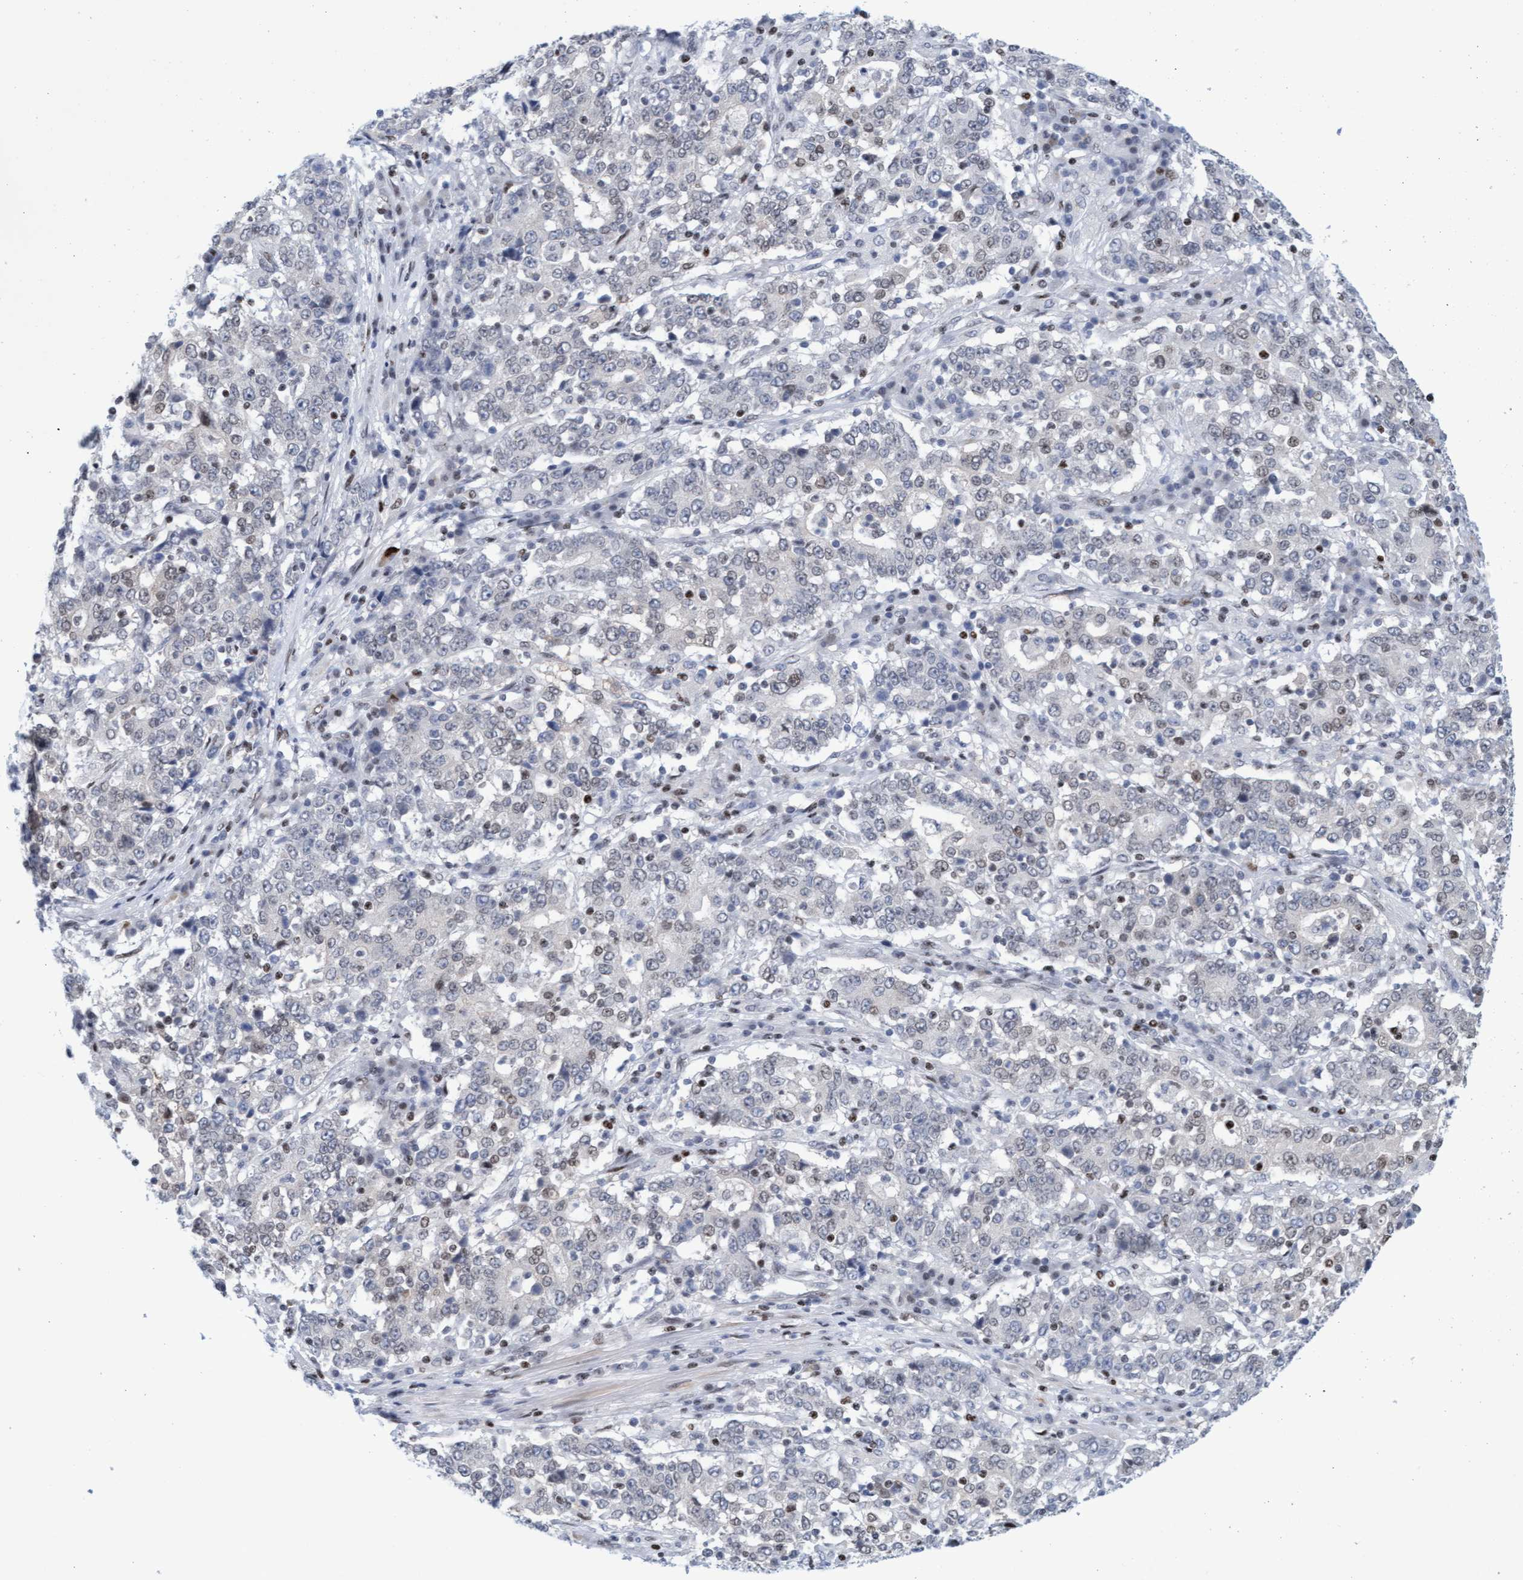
{"staining": {"intensity": "negative", "quantity": "none", "location": "none"}, "tissue": "stomach cancer", "cell_type": "Tumor cells", "image_type": "cancer", "snomed": [{"axis": "morphology", "description": "Adenocarcinoma, NOS"}, {"axis": "topography", "description": "Stomach"}], "caption": "Protein analysis of adenocarcinoma (stomach) displays no significant expression in tumor cells.", "gene": "GLRX2", "patient": {"sex": "male", "age": 59}}